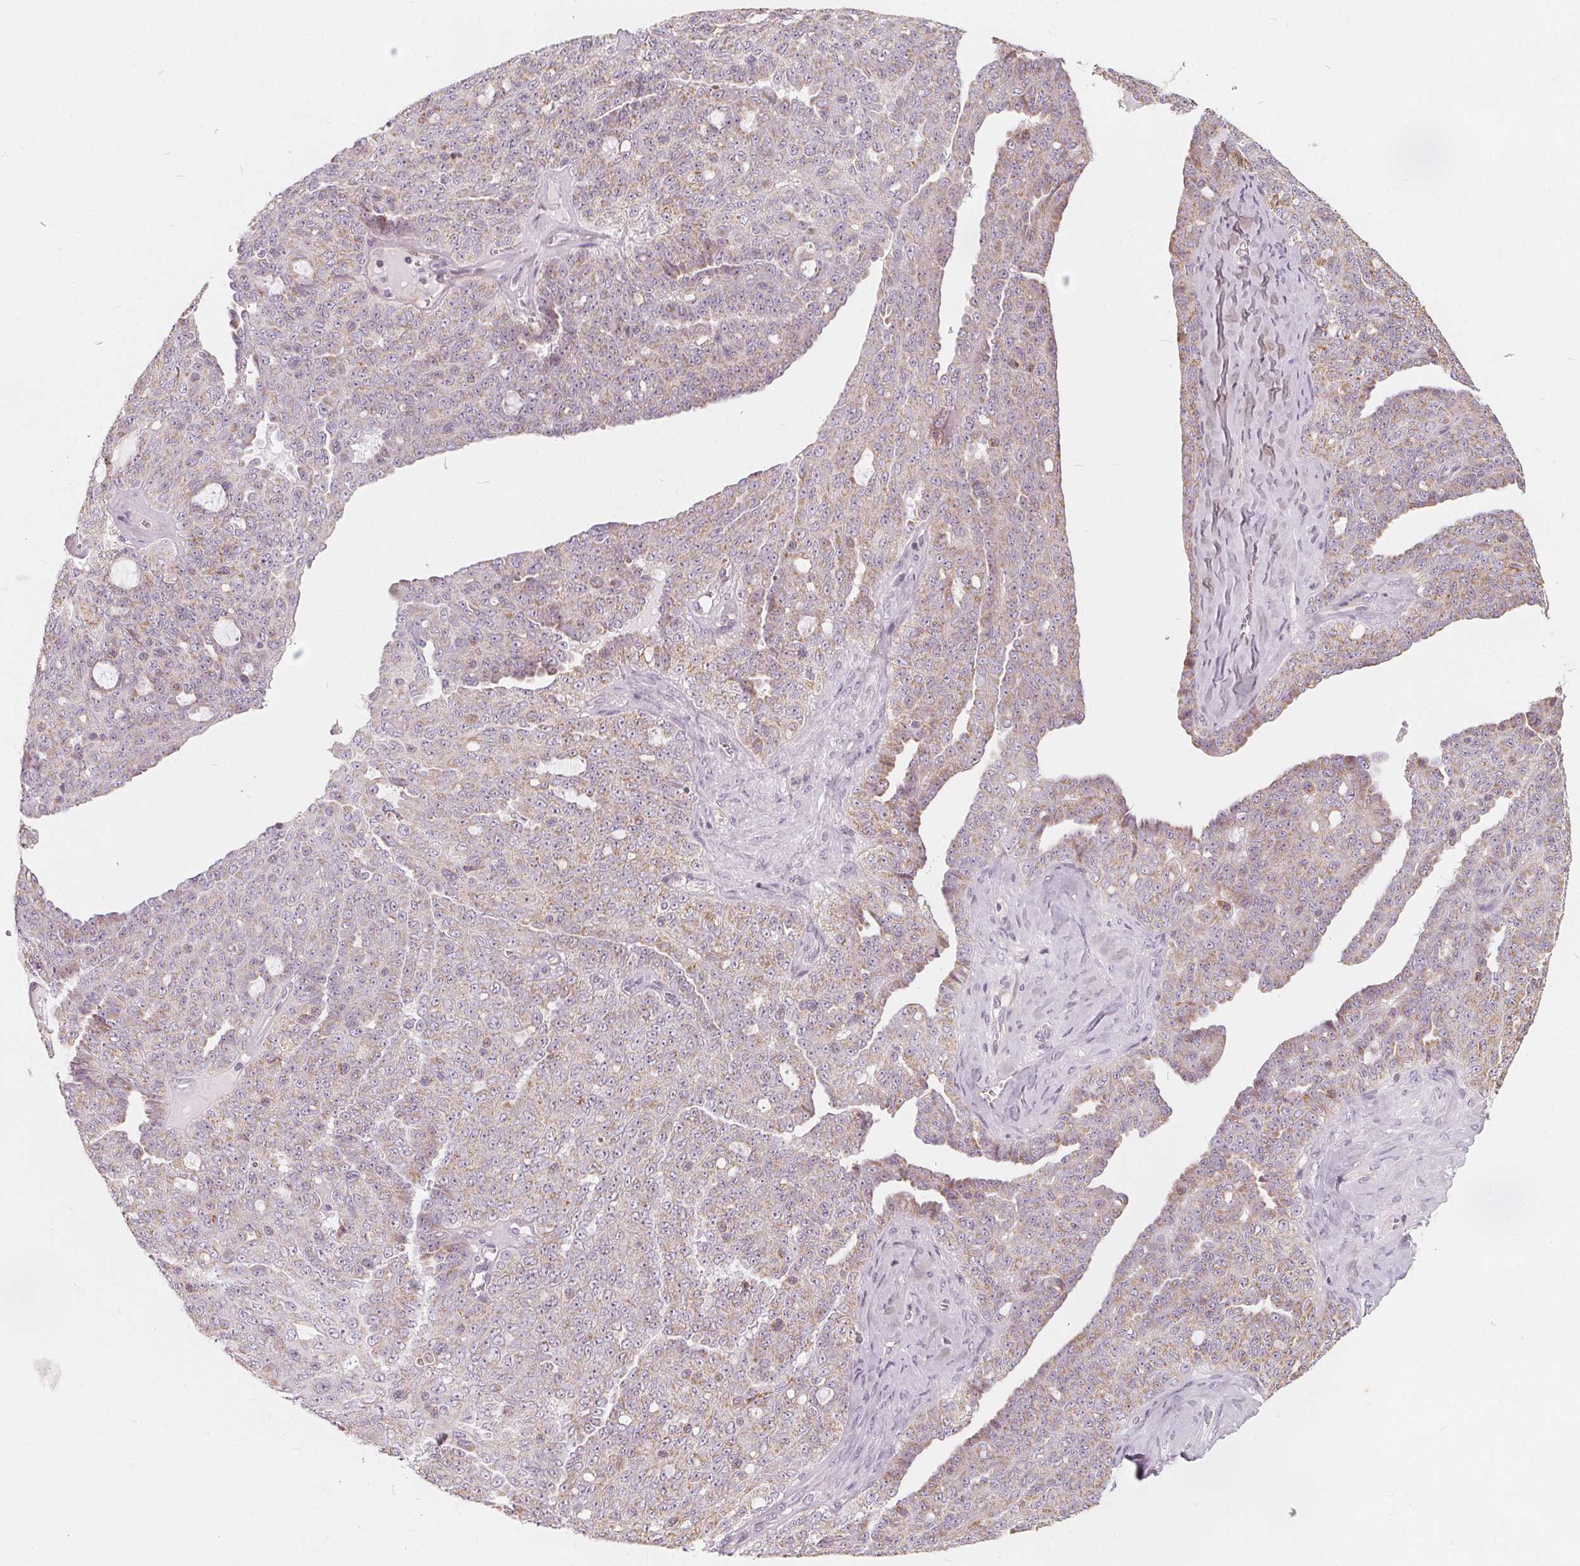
{"staining": {"intensity": "weak", "quantity": "25%-75%", "location": "cytoplasmic/membranous"}, "tissue": "ovarian cancer", "cell_type": "Tumor cells", "image_type": "cancer", "snomed": [{"axis": "morphology", "description": "Cystadenocarcinoma, serous, NOS"}, {"axis": "topography", "description": "Ovary"}], "caption": "Tumor cells display weak cytoplasmic/membranous staining in approximately 25%-75% of cells in ovarian cancer (serous cystadenocarcinoma).", "gene": "NUP210L", "patient": {"sex": "female", "age": 71}}